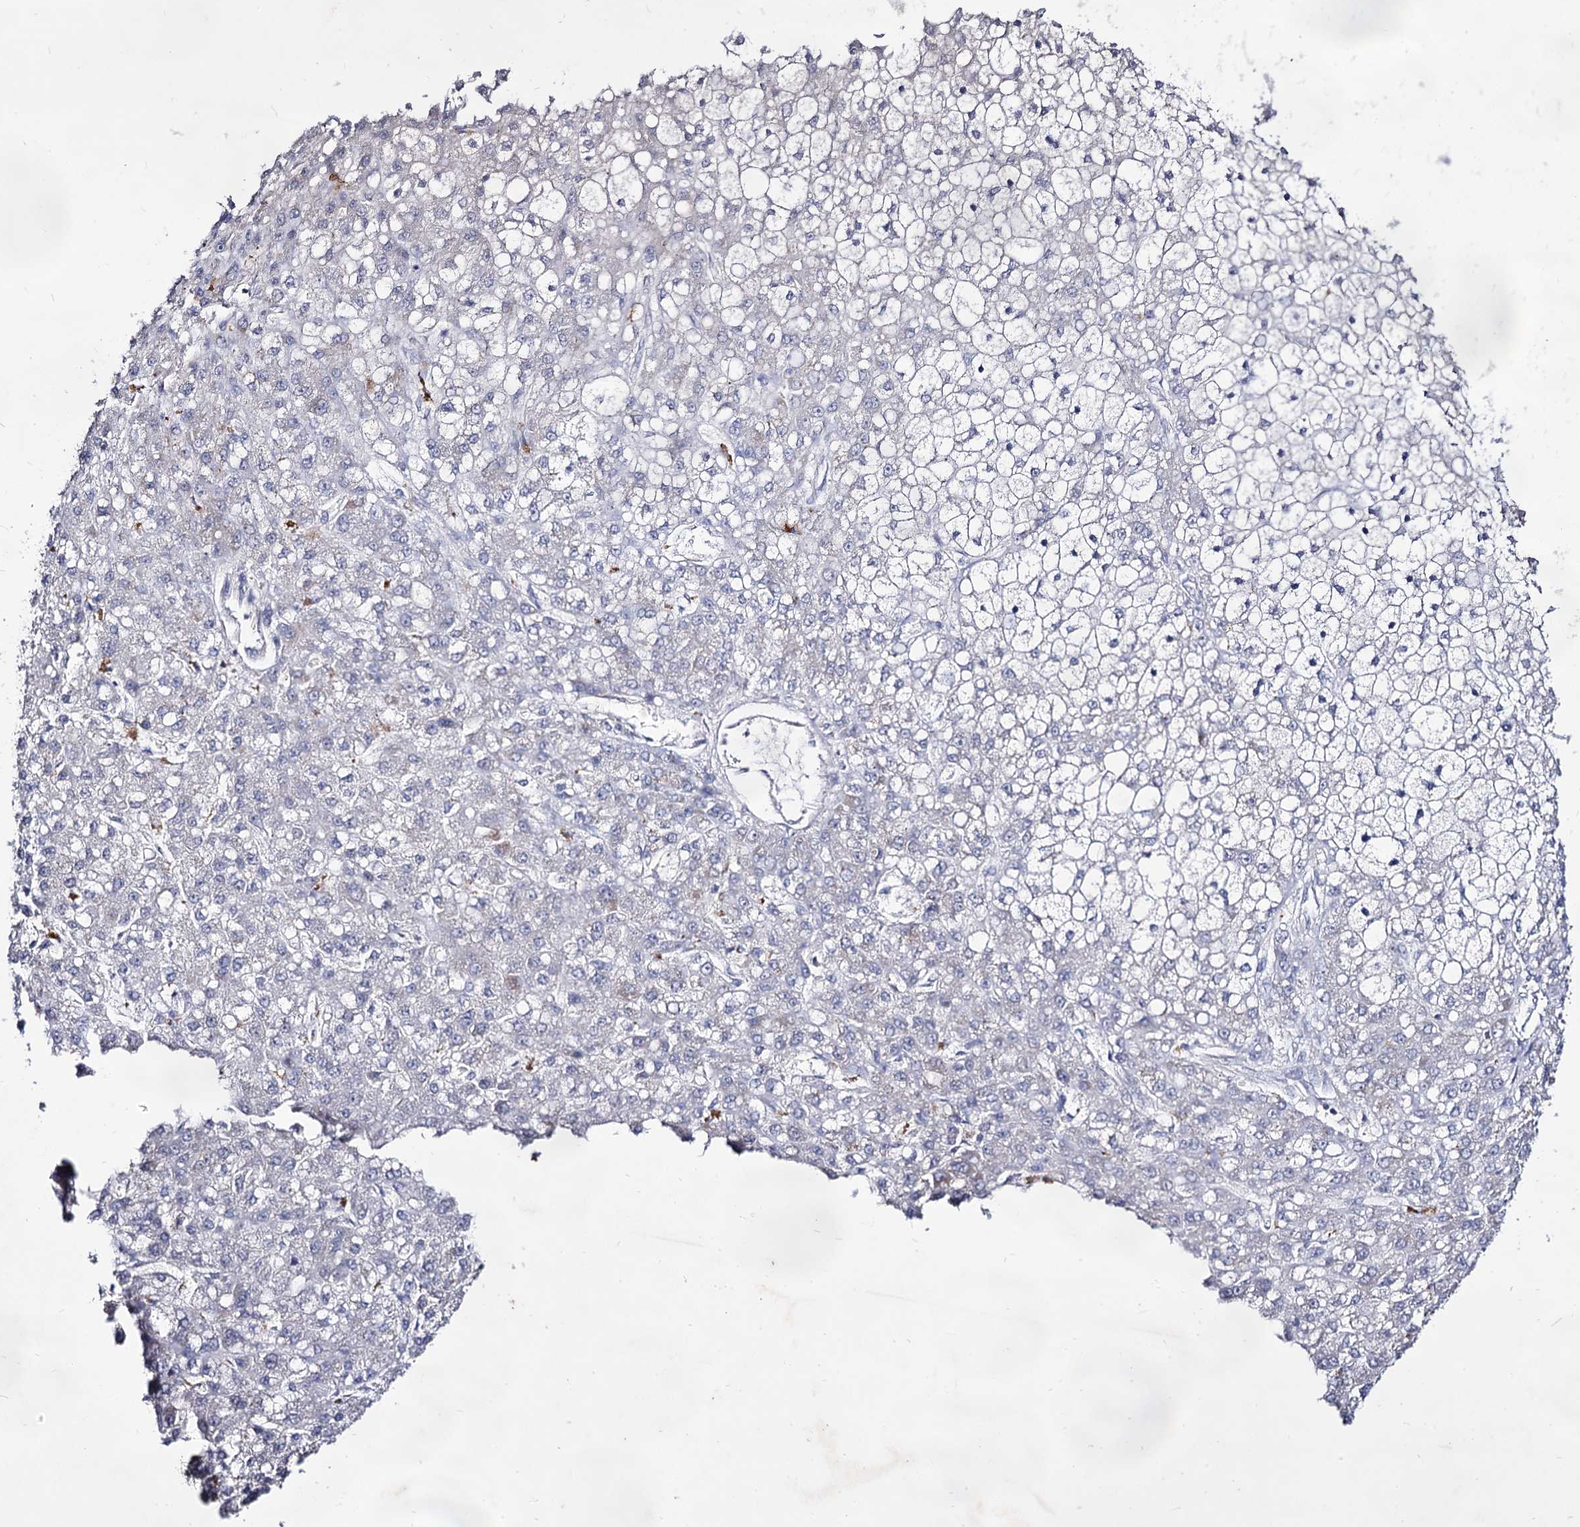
{"staining": {"intensity": "negative", "quantity": "none", "location": "none"}, "tissue": "liver cancer", "cell_type": "Tumor cells", "image_type": "cancer", "snomed": [{"axis": "morphology", "description": "Carcinoma, Hepatocellular, NOS"}, {"axis": "topography", "description": "Liver"}], "caption": "Human liver hepatocellular carcinoma stained for a protein using immunohistochemistry (IHC) displays no expression in tumor cells.", "gene": "ARFIP2", "patient": {"sex": "male", "age": 67}}